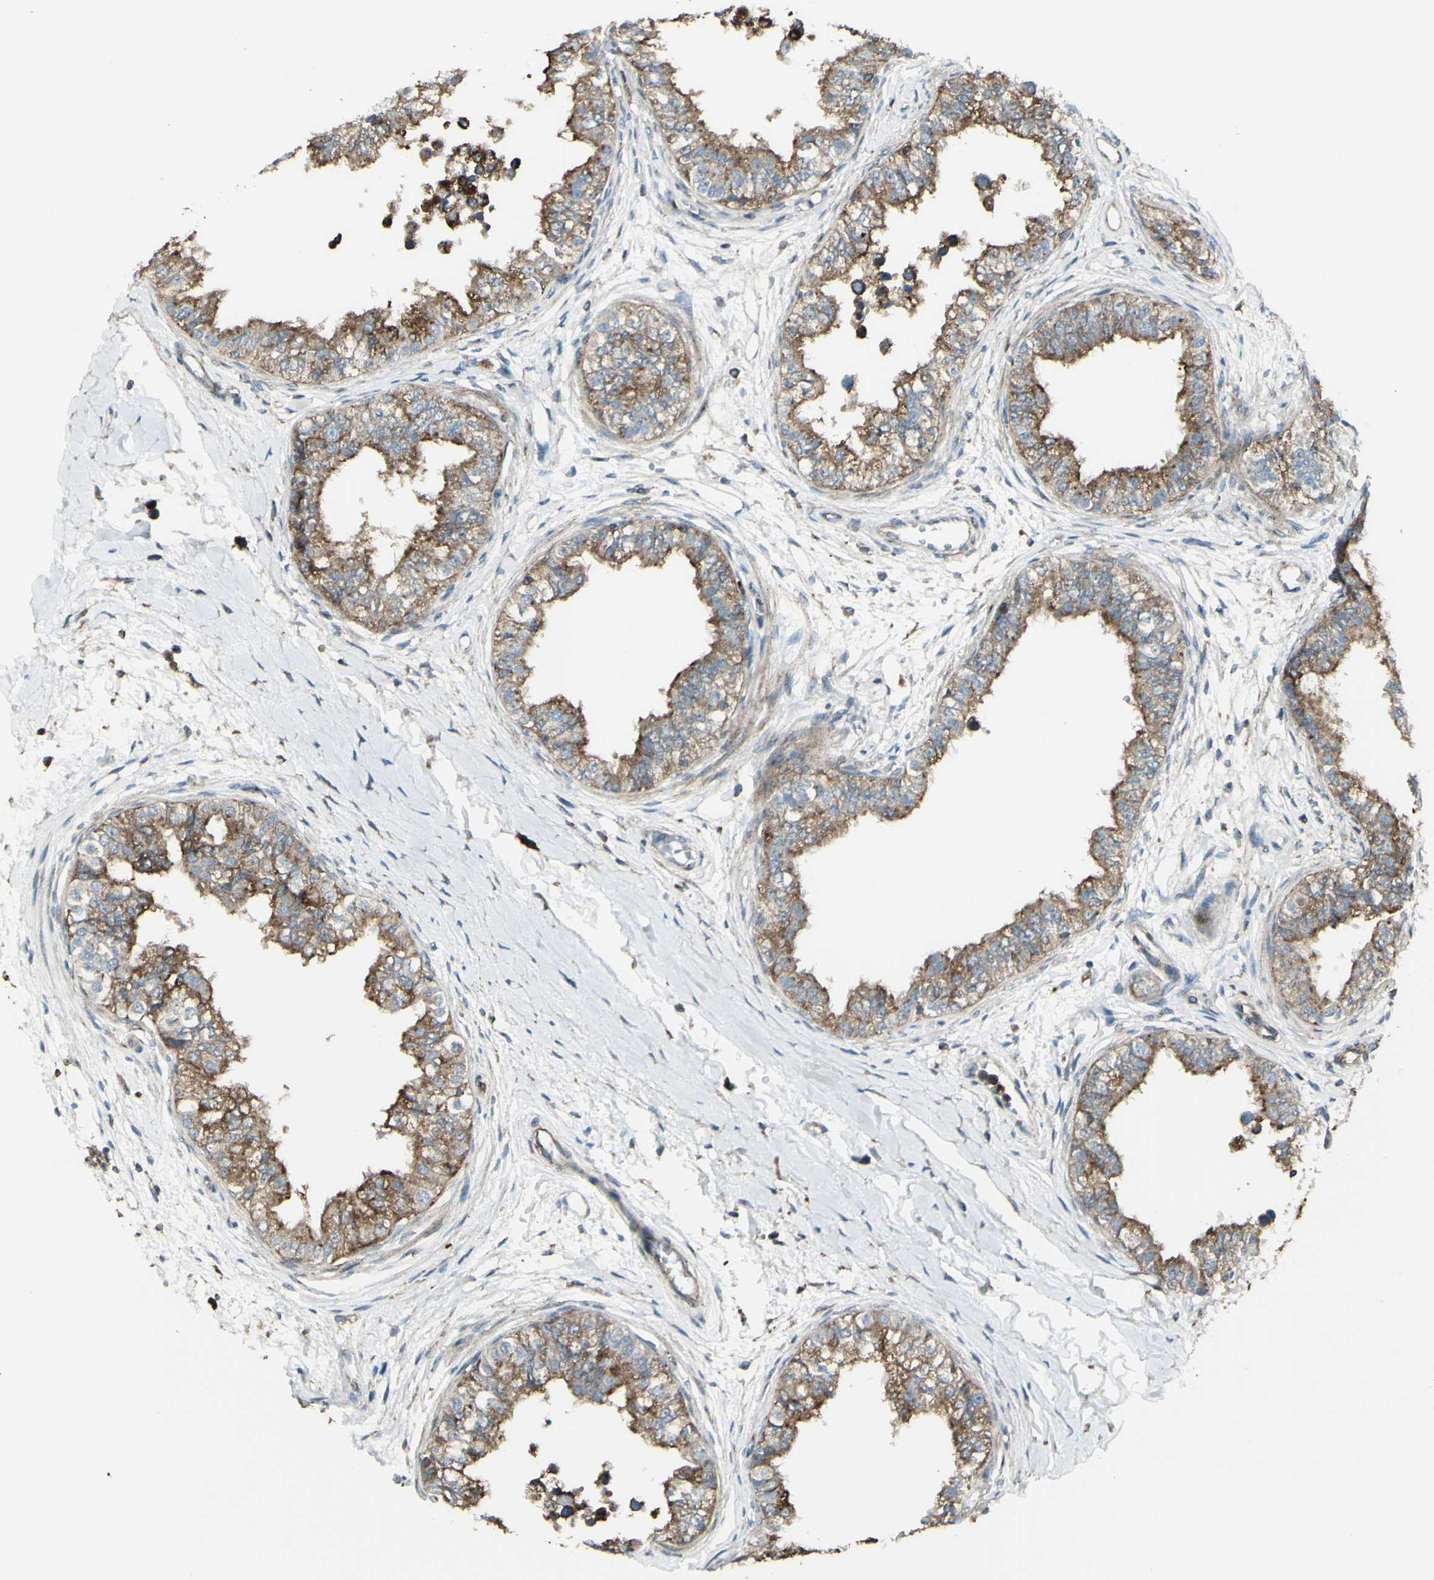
{"staining": {"intensity": "strong", "quantity": ">75%", "location": "cytoplasmic/membranous"}, "tissue": "epididymis", "cell_type": "Glandular cells", "image_type": "normal", "snomed": [{"axis": "morphology", "description": "Normal tissue, NOS"}, {"axis": "morphology", "description": "Adenocarcinoma, metastatic, NOS"}, {"axis": "topography", "description": "Testis"}, {"axis": "topography", "description": "Epididymis"}], "caption": "Glandular cells exhibit high levels of strong cytoplasmic/membranous positivity in about >75% of cells in normal human epididymis. (Brightfield microscopy of DAB IHC at high magnification).", "gene": "NAPA", "patient": {"sex": "male", "age": 26}}